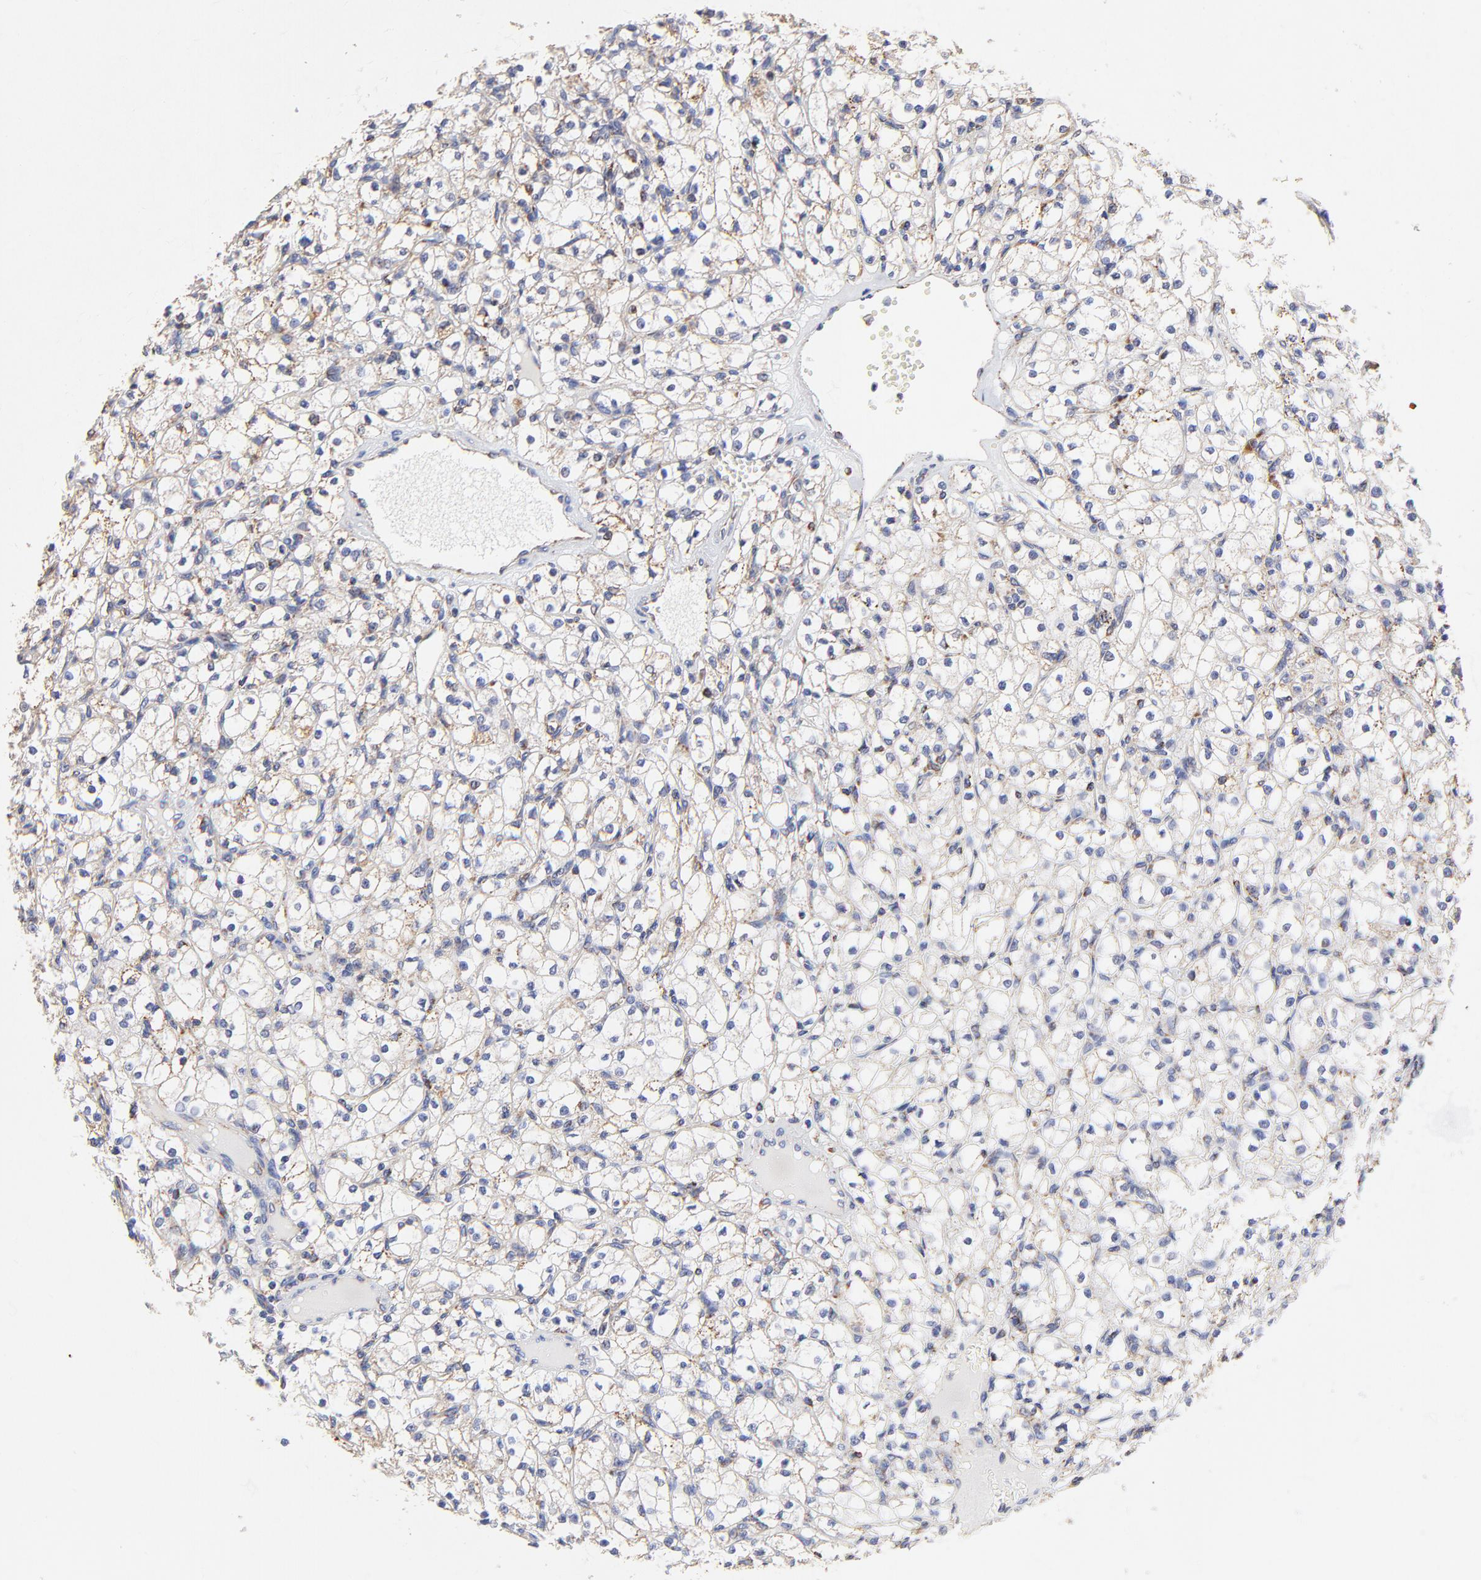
{"staining": {"intensity": "weak", "quantity": "25%-75%", "location": "cytoplasmic/membranous"}, "tissue": "renal cancer", "cell_type": "Tumor cells", "image_type": "cancer", "snomed": [{"axis": "morphology", "description": "Adenocarcinoma, NOS"}, {"axis": "topography", "description": "Kidney"}], "caption": "Renal adenocarcinoma was stained to show a protein in brown. There is low levels of weak cytoplasmic/membranous positivity in approximately 25%-75% of tumor cells.", "gene": "SSBP1", "patient": {"sex": "male", "age": 61}}